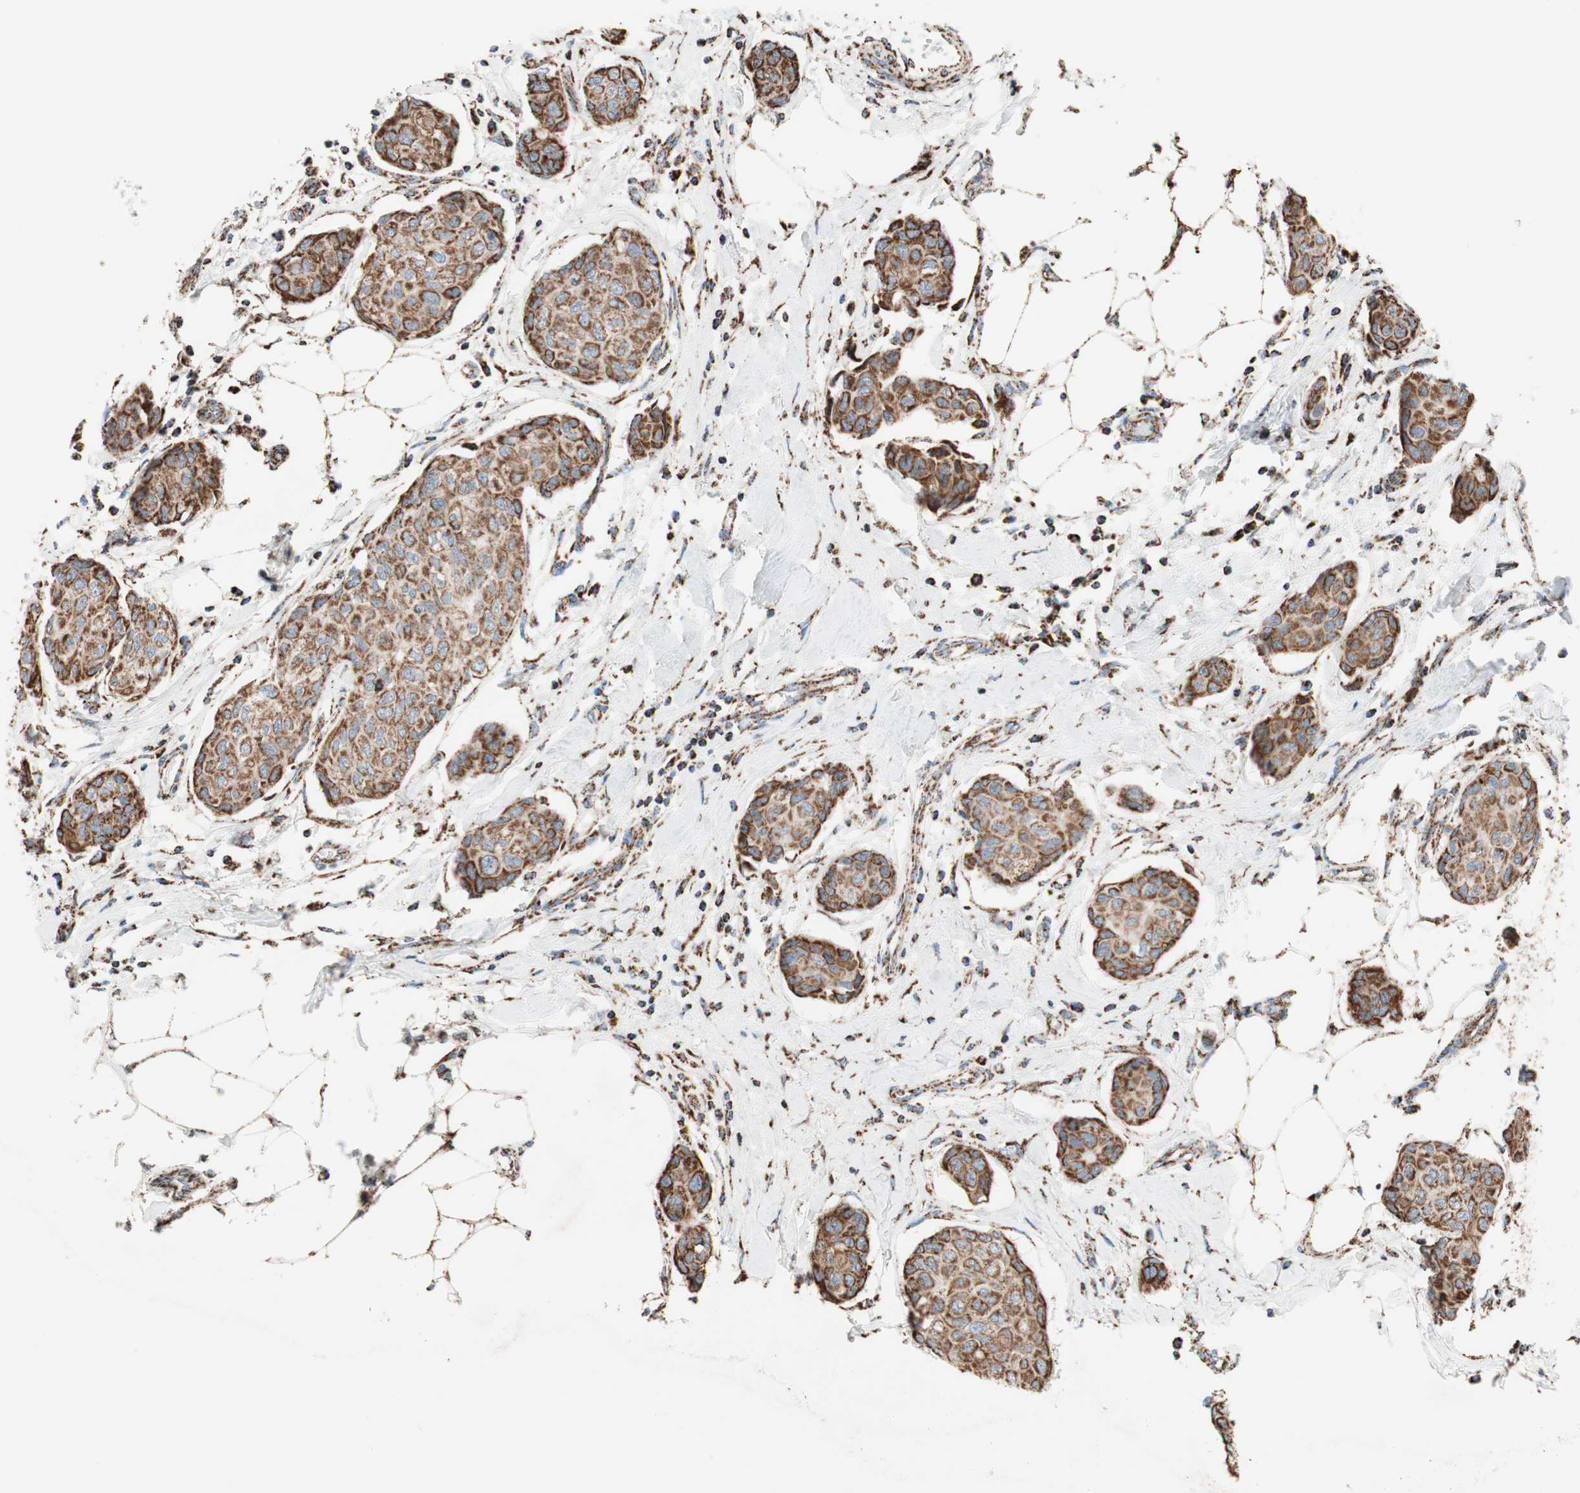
{"staining": {"intensity": "strong", "quantity": ">75%", "location": "cytoplasmic/membranous"}, "tissue": "breast cancer", "cell_type": "Tumor cells", "image_type": "cancer", "snomed": [{"axis": "morphology", "description": "Duct carcinoma"}, {"axis": "topography", "description": "Breast"}], "caption": "The immunohistochemical stain shows strong cytoplasmic/membranous positivity in tumor cells of invasive ductal carcinoma (breast) tissue.", "gene": "PCSK4", "patient": {"sex": "female", "age": 80}}